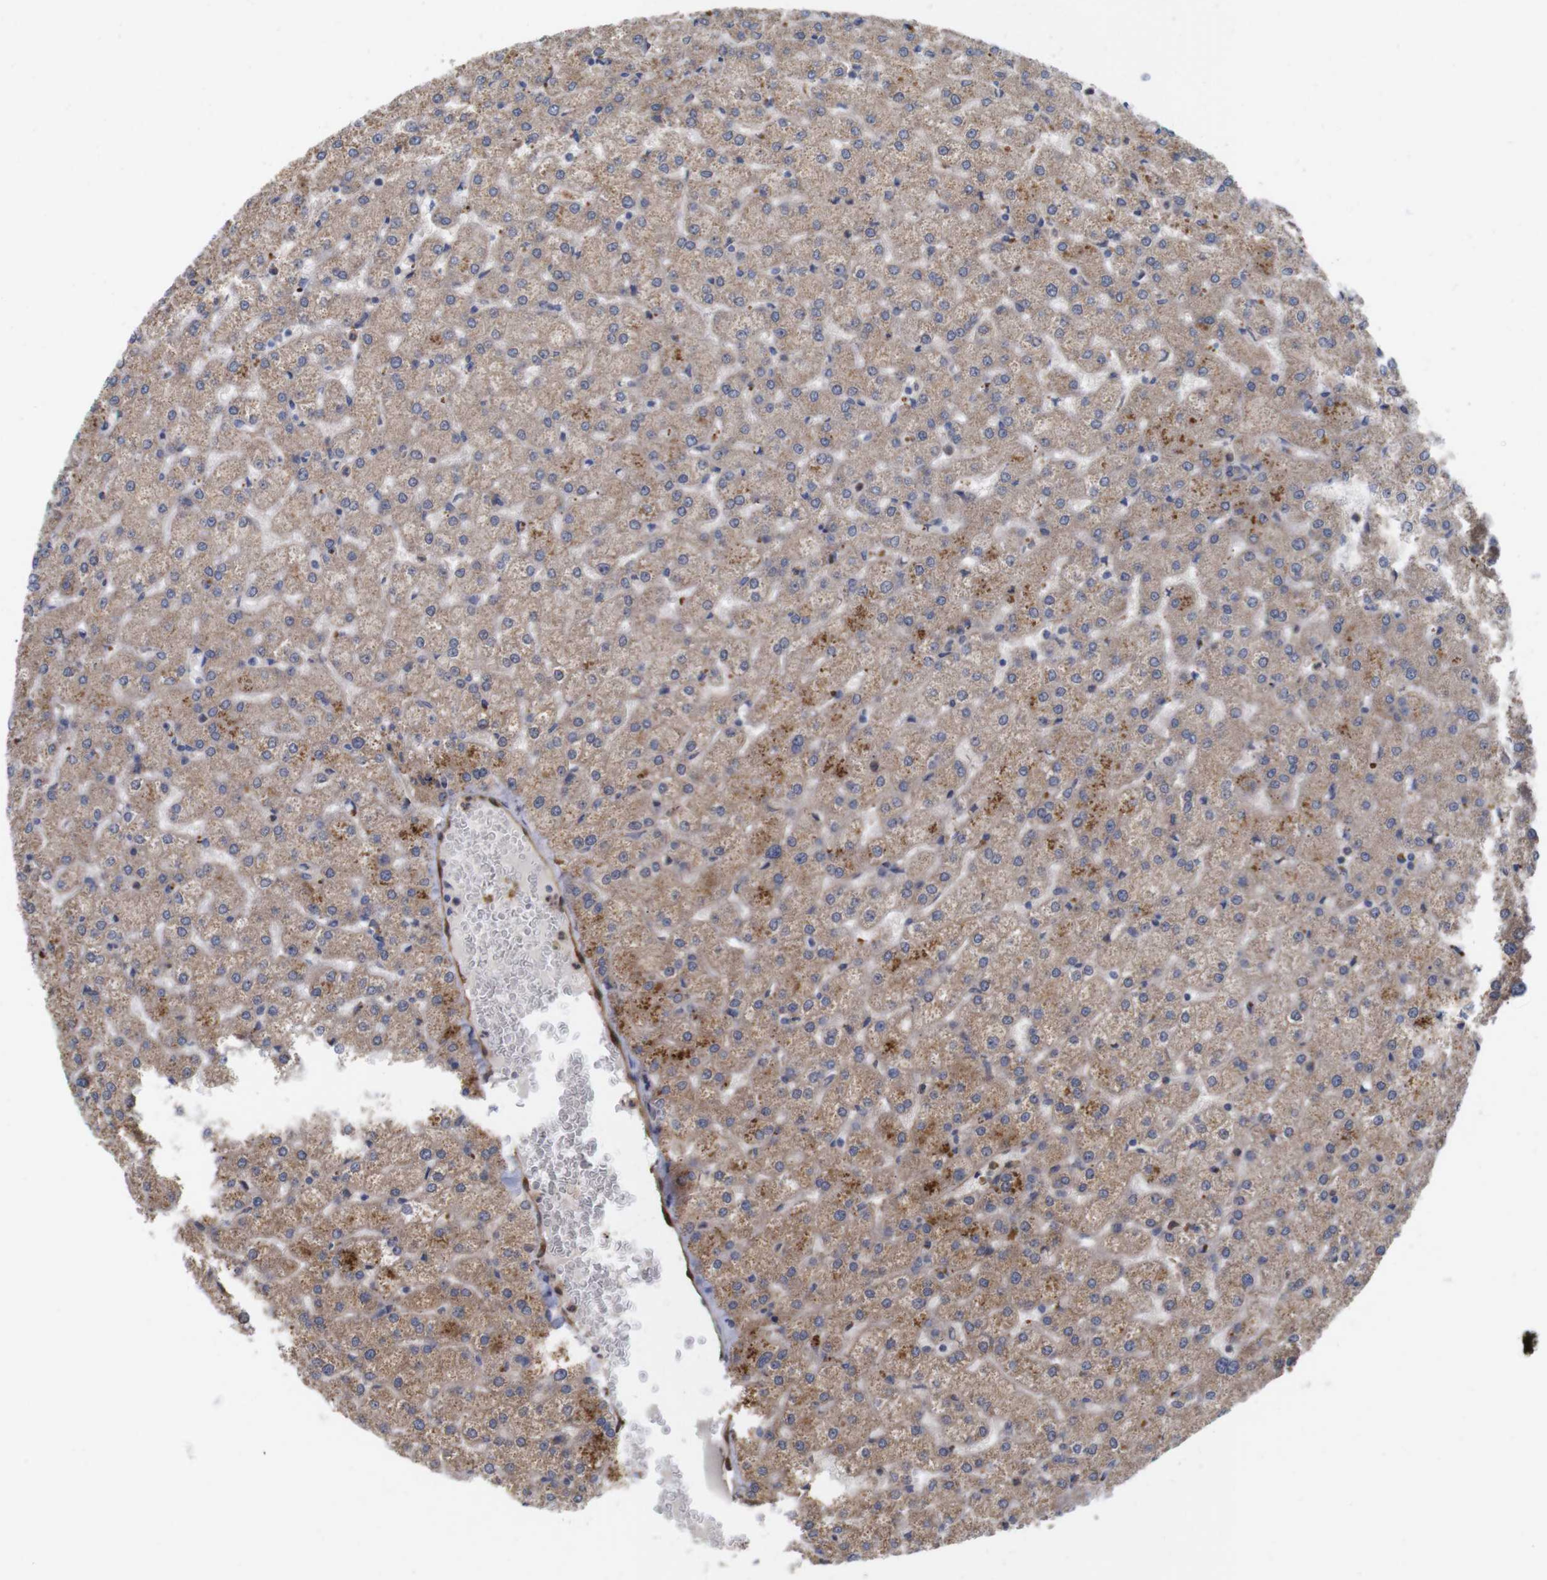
{"staining": {"intensity": "weak", "quantity": "<25%", "location": "cytoplasmic/membranous"}, "tissue": "liver", "cell_type": "Cholangiocytes", "image_type": "normal", "snomed": [{"axis": "morphology", "description": "Normal tissue, NOS"}, {"axis": "topography", "description": "Liver"}], "caption": "This is a histopathology image of immunohistochemistry (IHC) staining of unremarkable liver, which shows no staining in cholangiocytes. (Stains: DAB (3,3'-diaminobenzidine) immunohistochemistry with hematoxylin counter stain, Microscopy: brightfield microscopy at high magnification).", "gene": "TIAM1", "patient": {"sex": "female", "age": 32}}